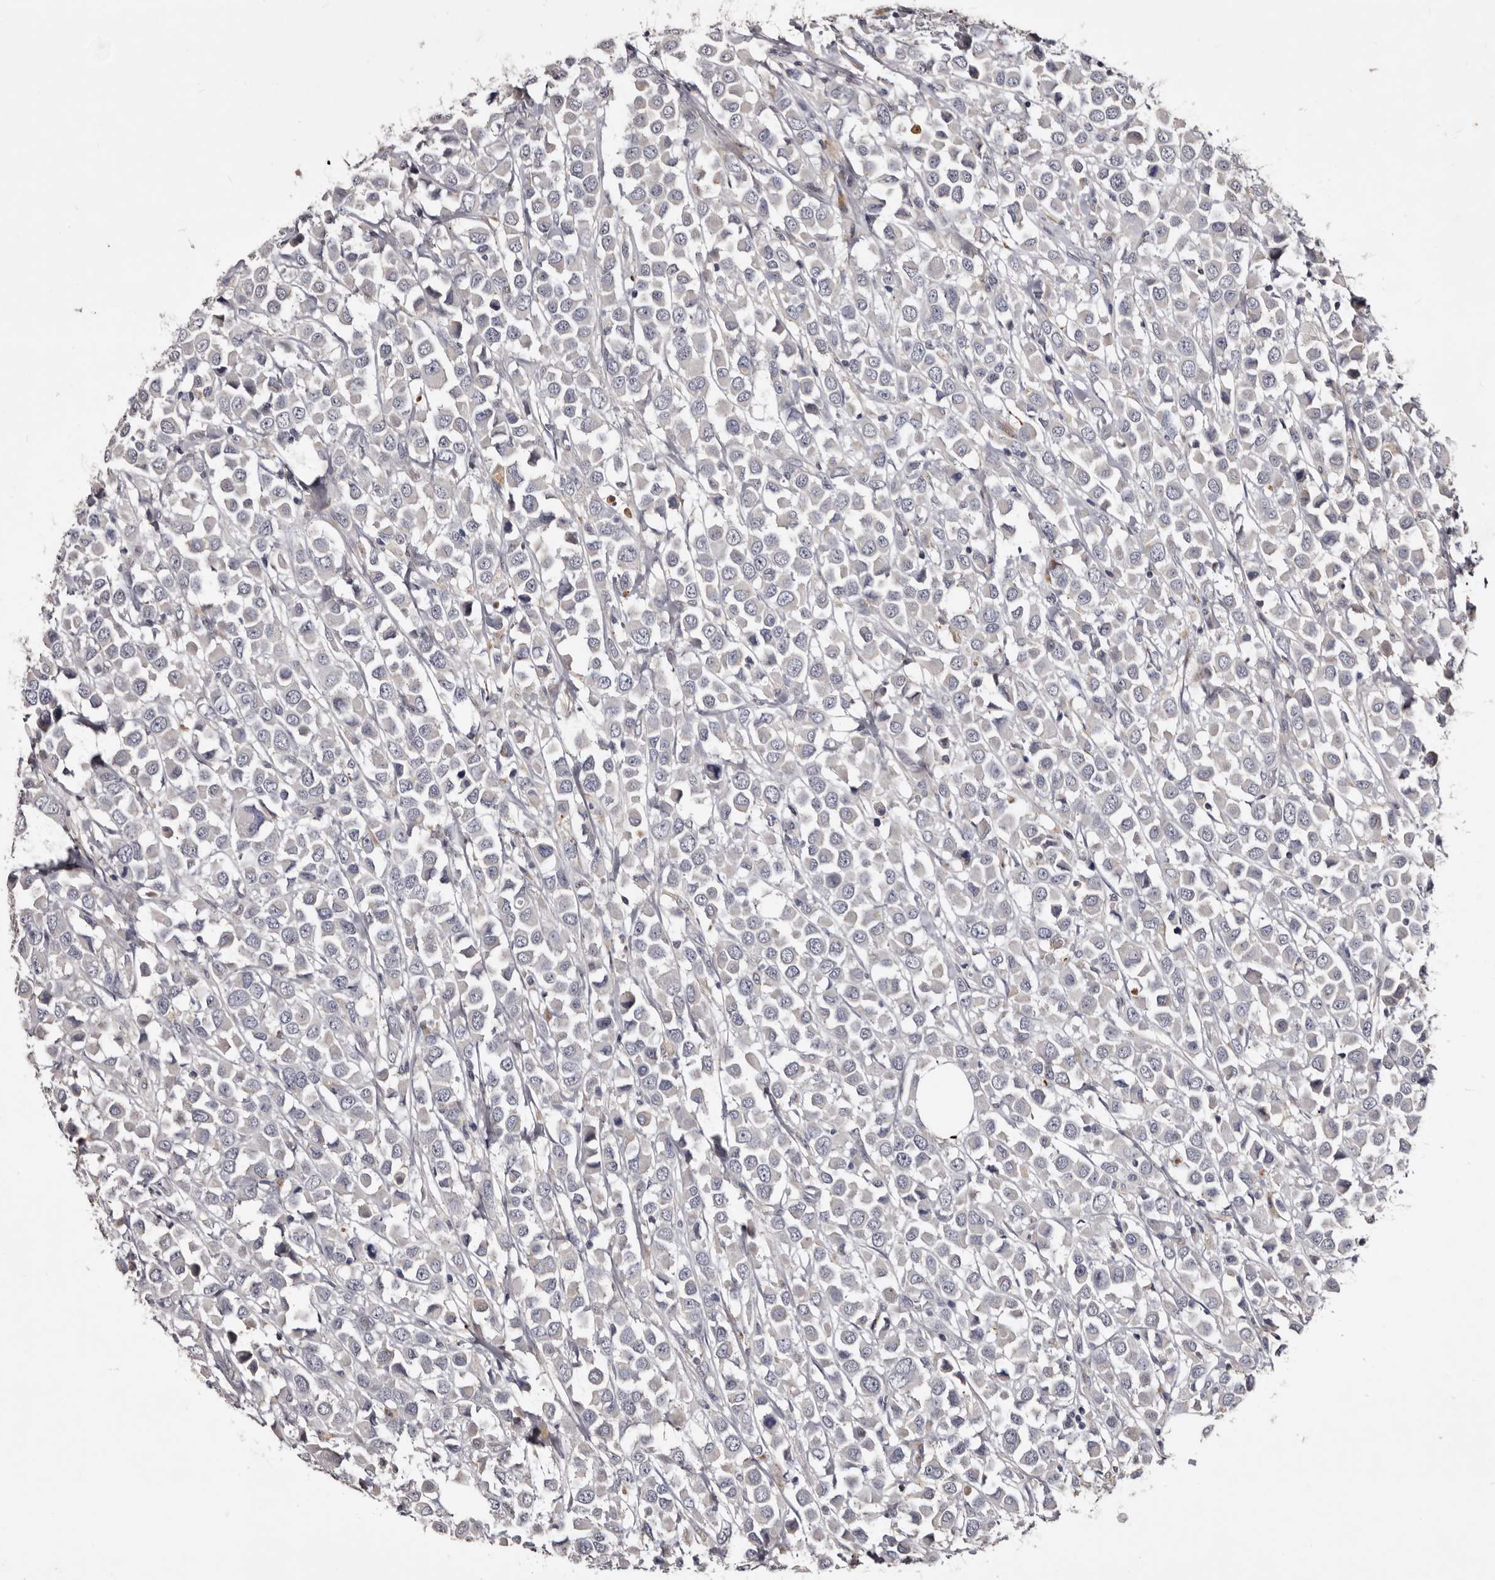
{"staining": {"intensity": "negative", "quantity": "none", "location": "none"}, "tissue": "breast cancer", "cell_type": "Tumor cells", "image_type": "cancer", "snomed": [{"axis": "morphology", "description": "Duct carcinoma"}, {"axis": "topography", "description": "Breast"}], "caption": "This is an immunohistochemistry (IHC) histopathology image of breast cancer. There is no expression in tumor cells.", "gene": "SLC10A4", "patient": {"sex": "female", "age": 61}}